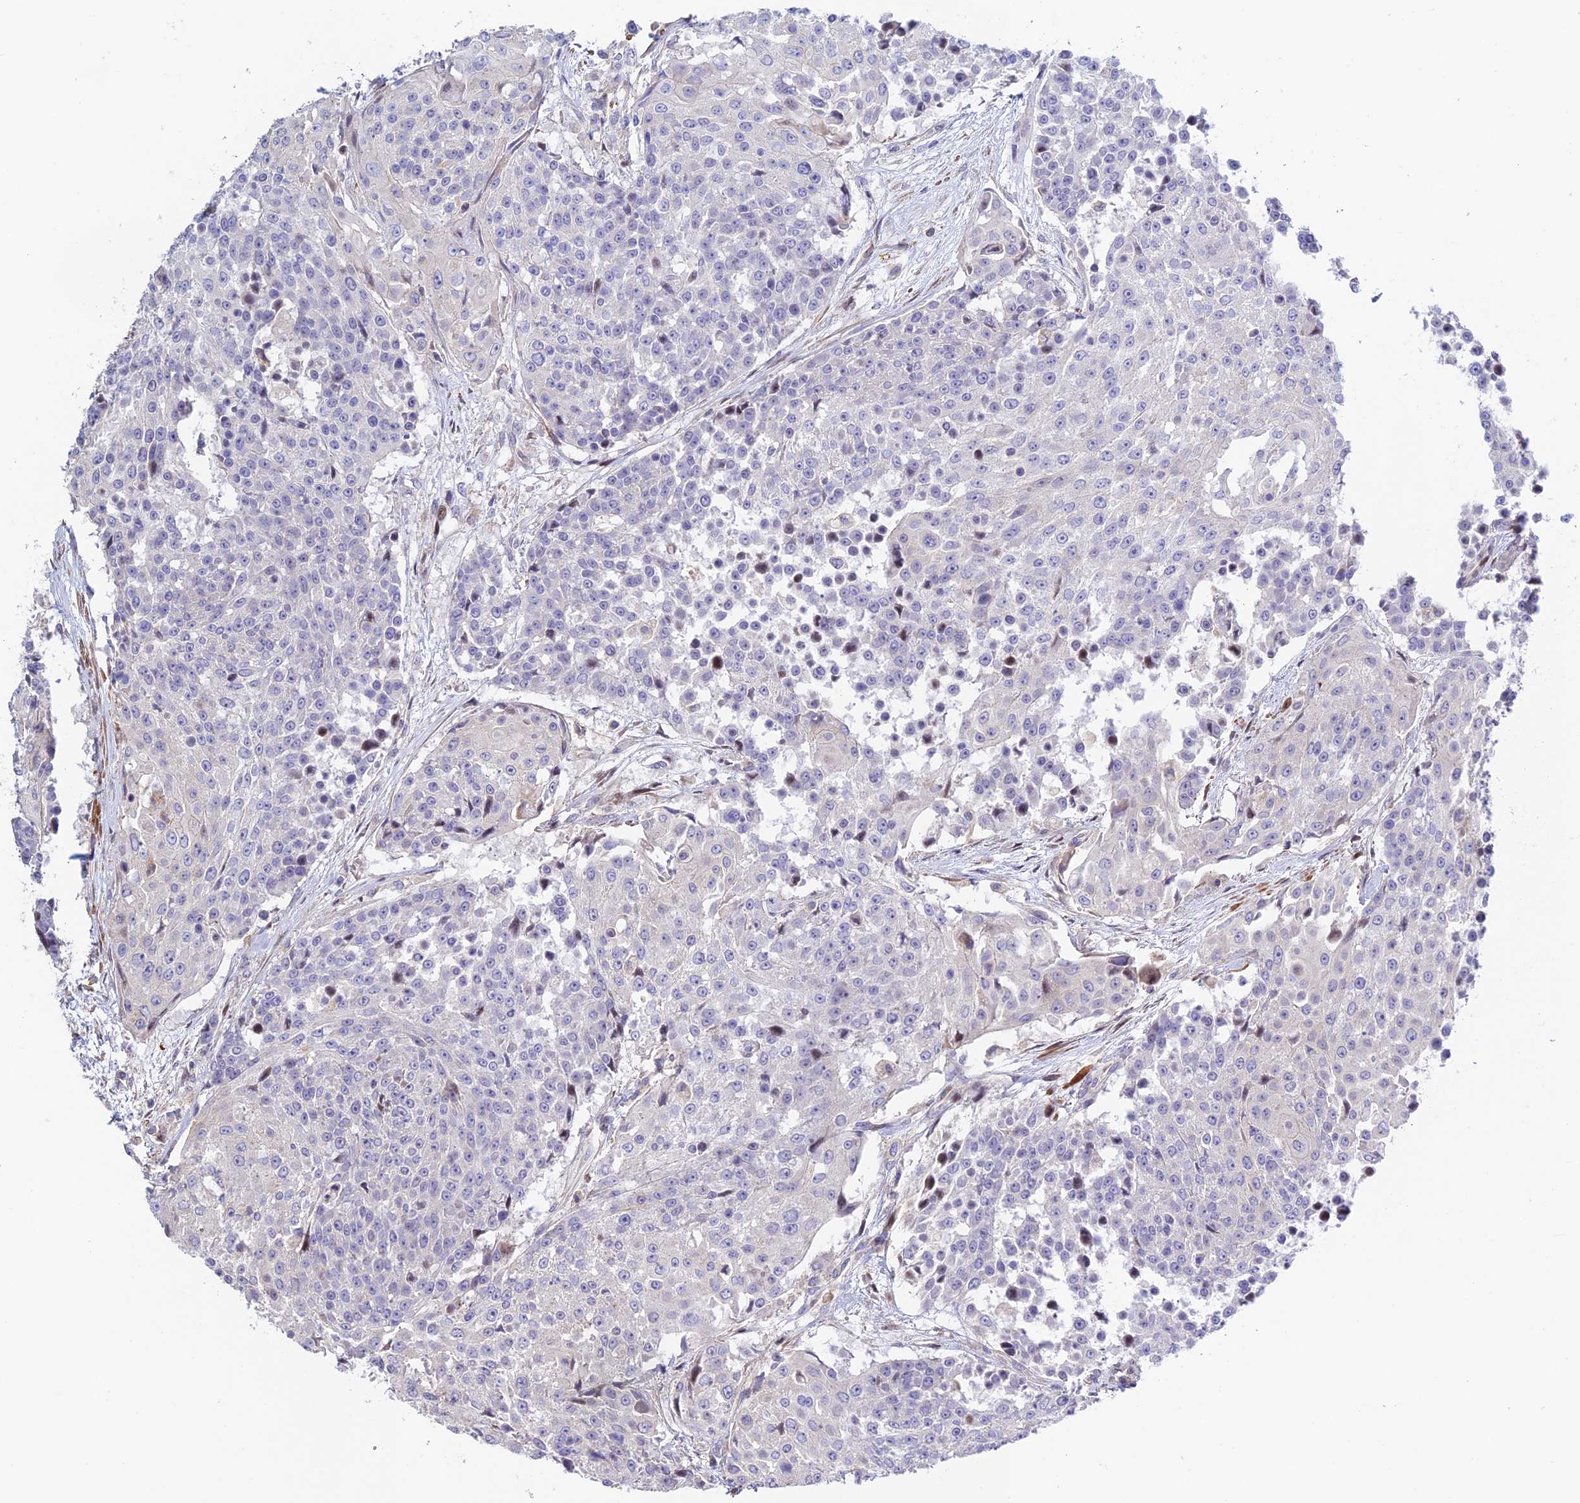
{"staining": {"intensity": "negative", "quantity": "none", "location": "none"}, "tissue": "urothelial cancer", "cell_type": "Tumor cells", "image_type": "cancer", "snomed": [{"axis": "morphology", "description": "Urothelial carcinoma, High grade"}, {"axis": "topography", "description": "Urinary bladder"}], "caption": "Immunohistochemical staining of human urothelial cancer demonstrates no significant staining in tumor cells.", "gene": "PRIM1", "patient": {"sex": "female", "age": 63}}